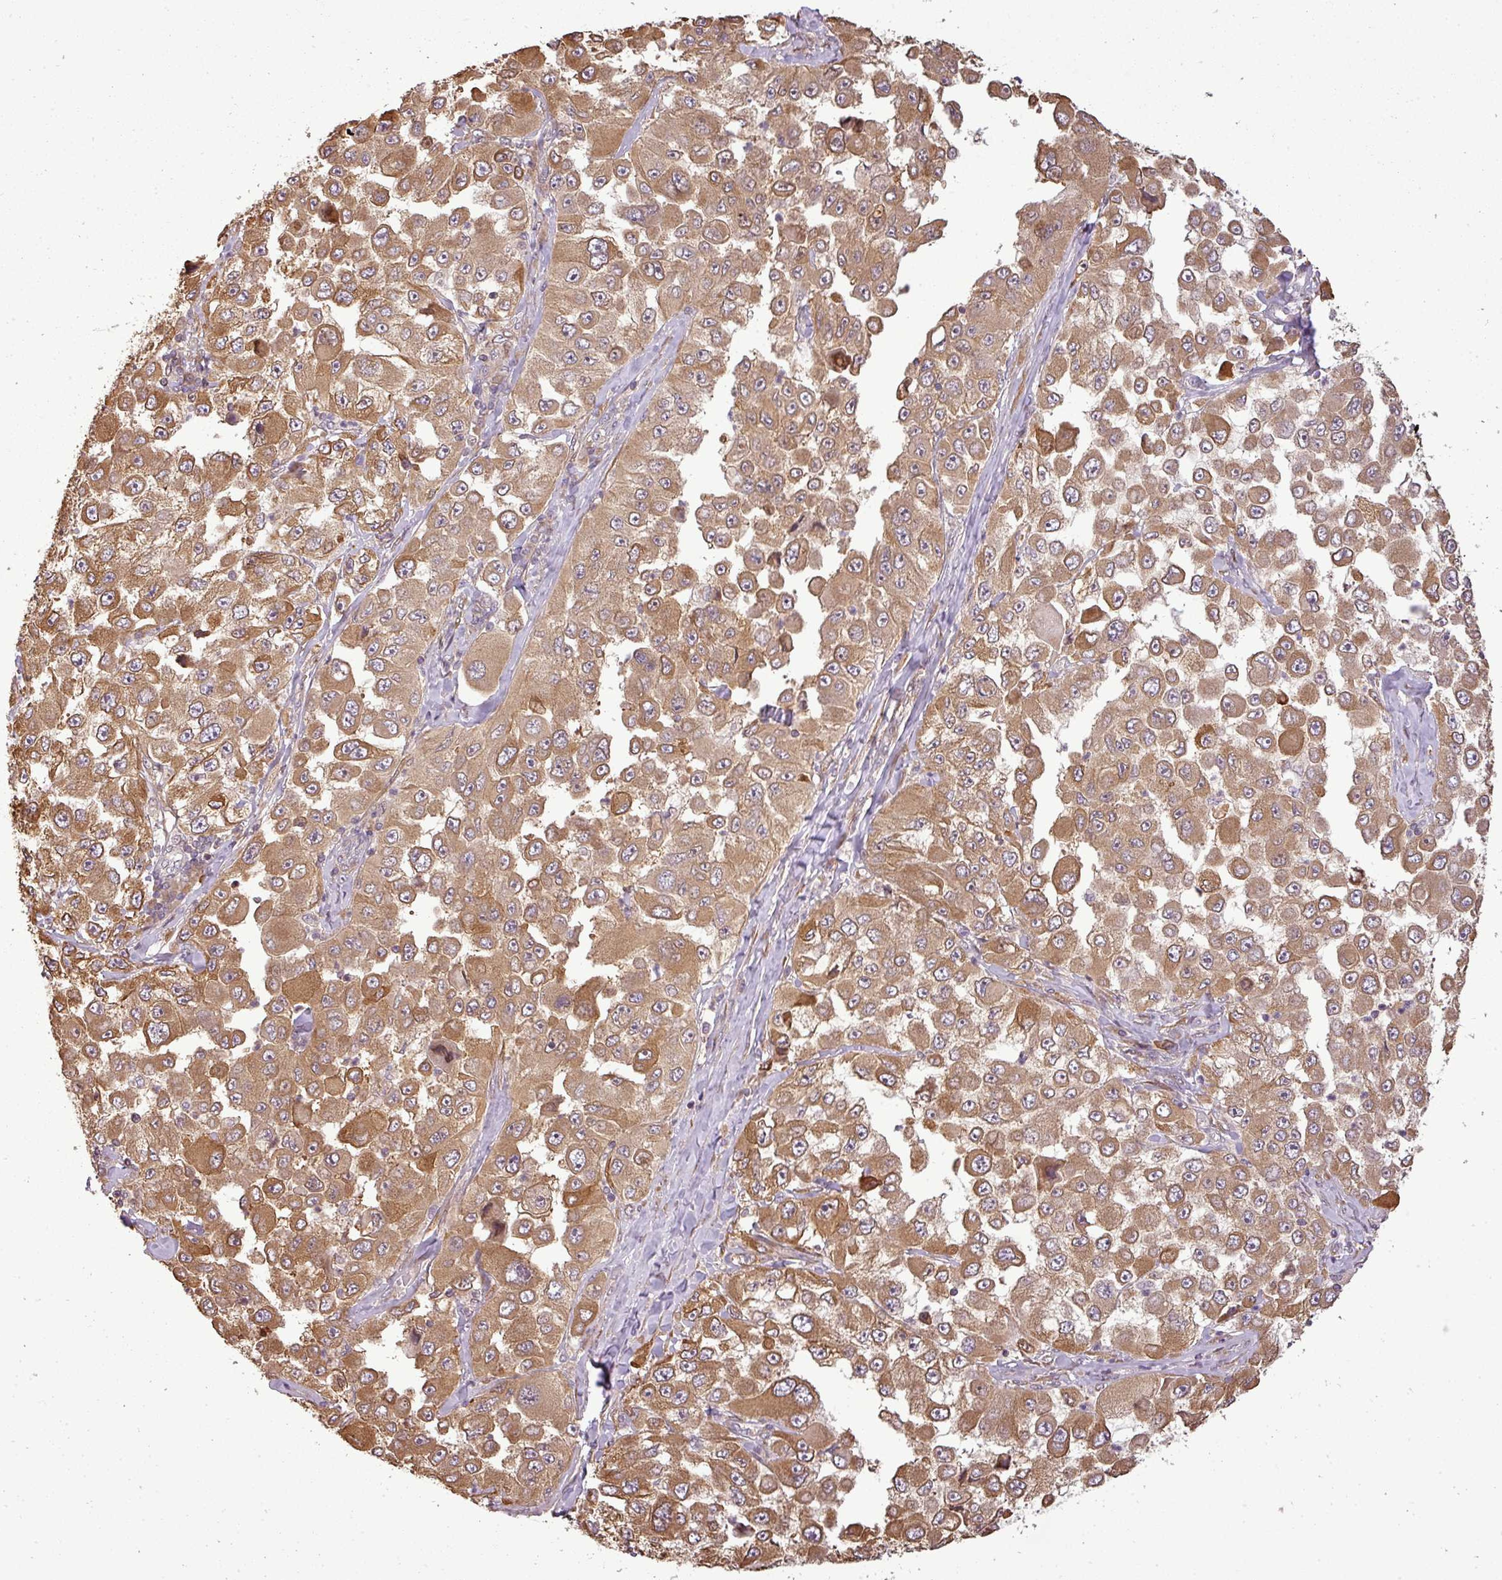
{"staining": {"intensity": "moderate", "quantity": ">75%", "location": "cytoplasmic/membranous,nuclear"}, "tissue": "melanoma", "cell_type": "Tumor cells", "image_type": "cancer", "snomed": [{"axis": "morphology", "description": "Malignant melanoma, Metastatic site"}, {"axis": "topography", "description": "Lymph node"}], "caption": "Human malignant melanoma (metastatic site) stained with a brown dye reveals moderate cytoplasmic/membranous and nuclear positive expression in about >75% of tumor cells.", "gene": "FAIM", "patient": {"sex": "male", "age": 62}}